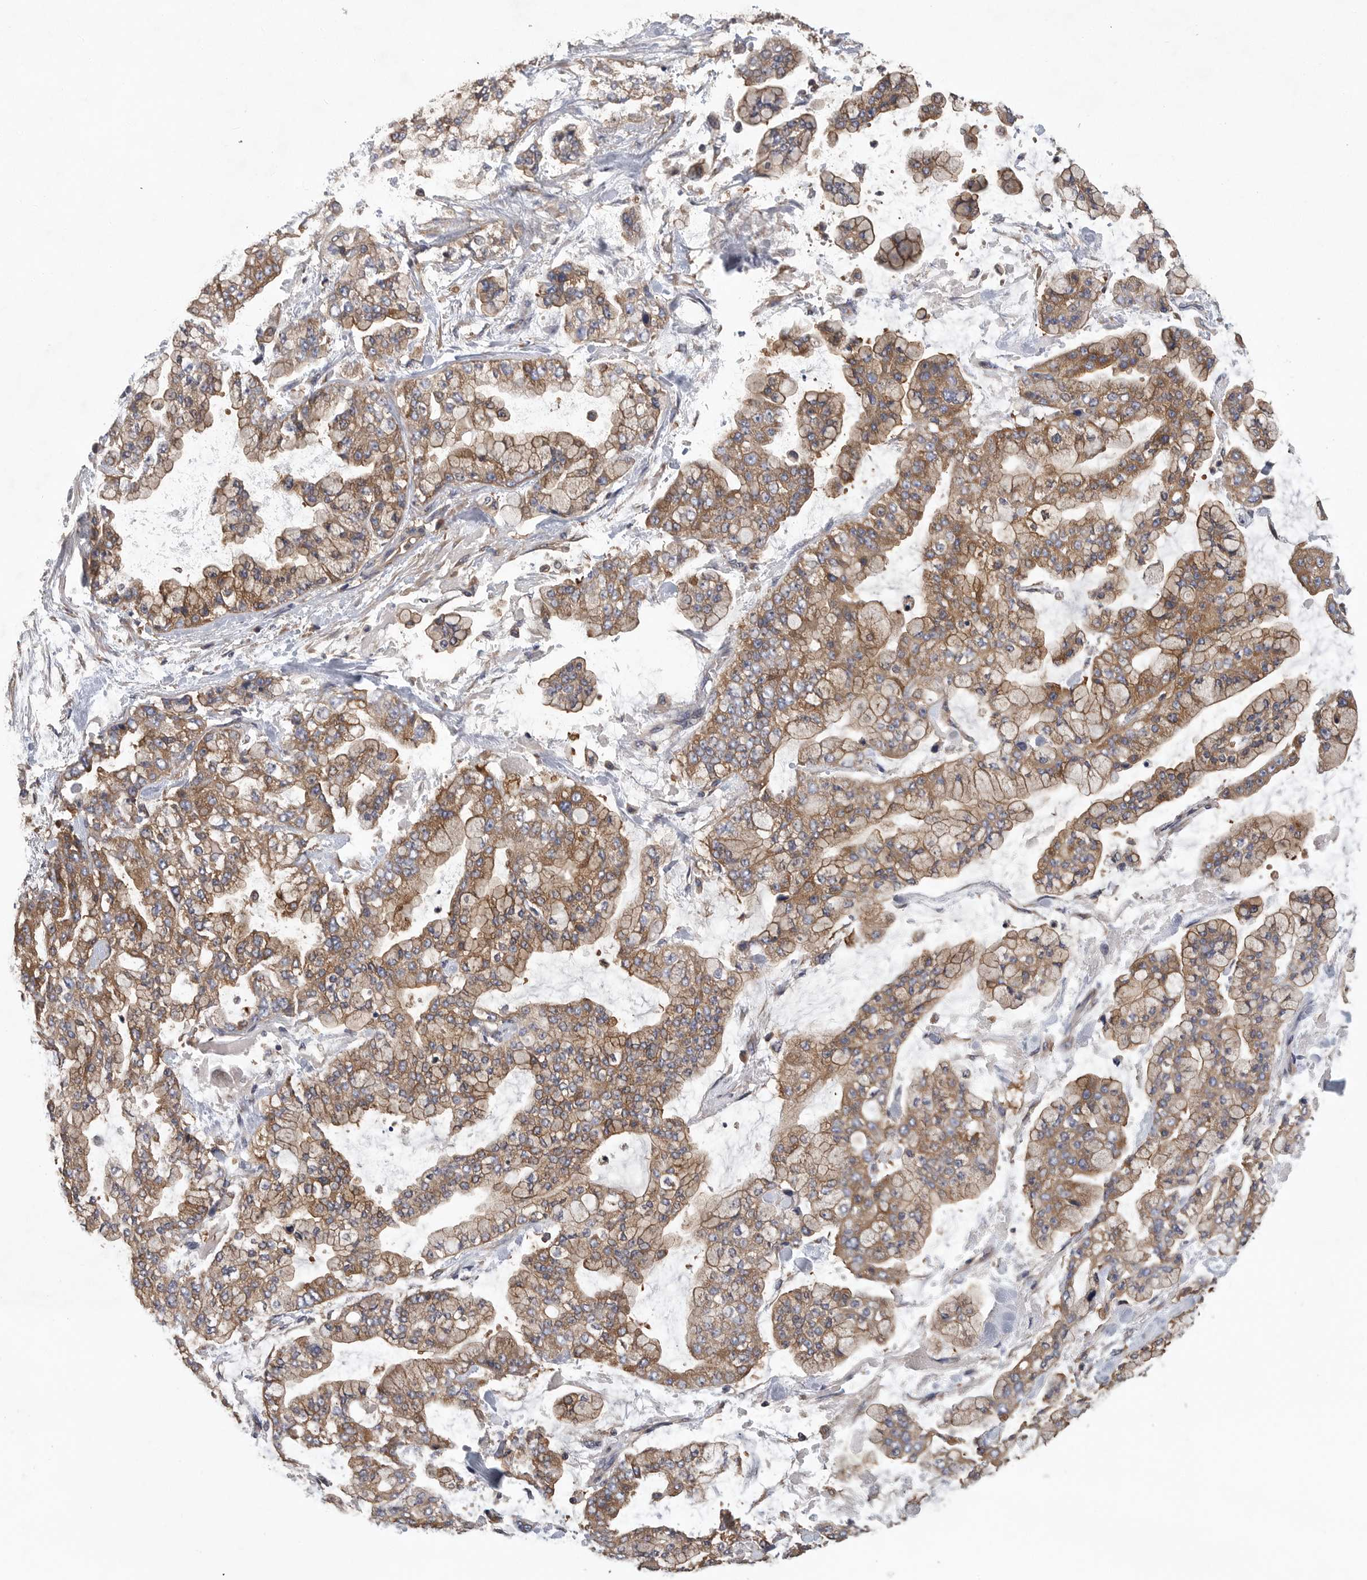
{"staining": {"intensity": "moderate", "quantity": ">75%", "location": "cytoplasmic/membranous"}, "tissue": "stomach cancer", "cell_type": "Tumor cells", "image_type": "cancer", "snomed": [{"axis": "morphology", "description": "Normal tissue, NOS"}, {"axis": "morphology", "description": "Adenocarcinoma, NOS"}, {"axis": "topography", "description": "Stomach, upper"}, {"axis": "topography", "description": "Stomach"}], "caption": "Human stomach adenocarcinoma stained for a protein (brown) exhibits moderate cytoplasmic/membranous positive staining in approximately >75% of tumor cells.", "gene": "OXR1", "patient": {"sex": "male", "age": 76}}